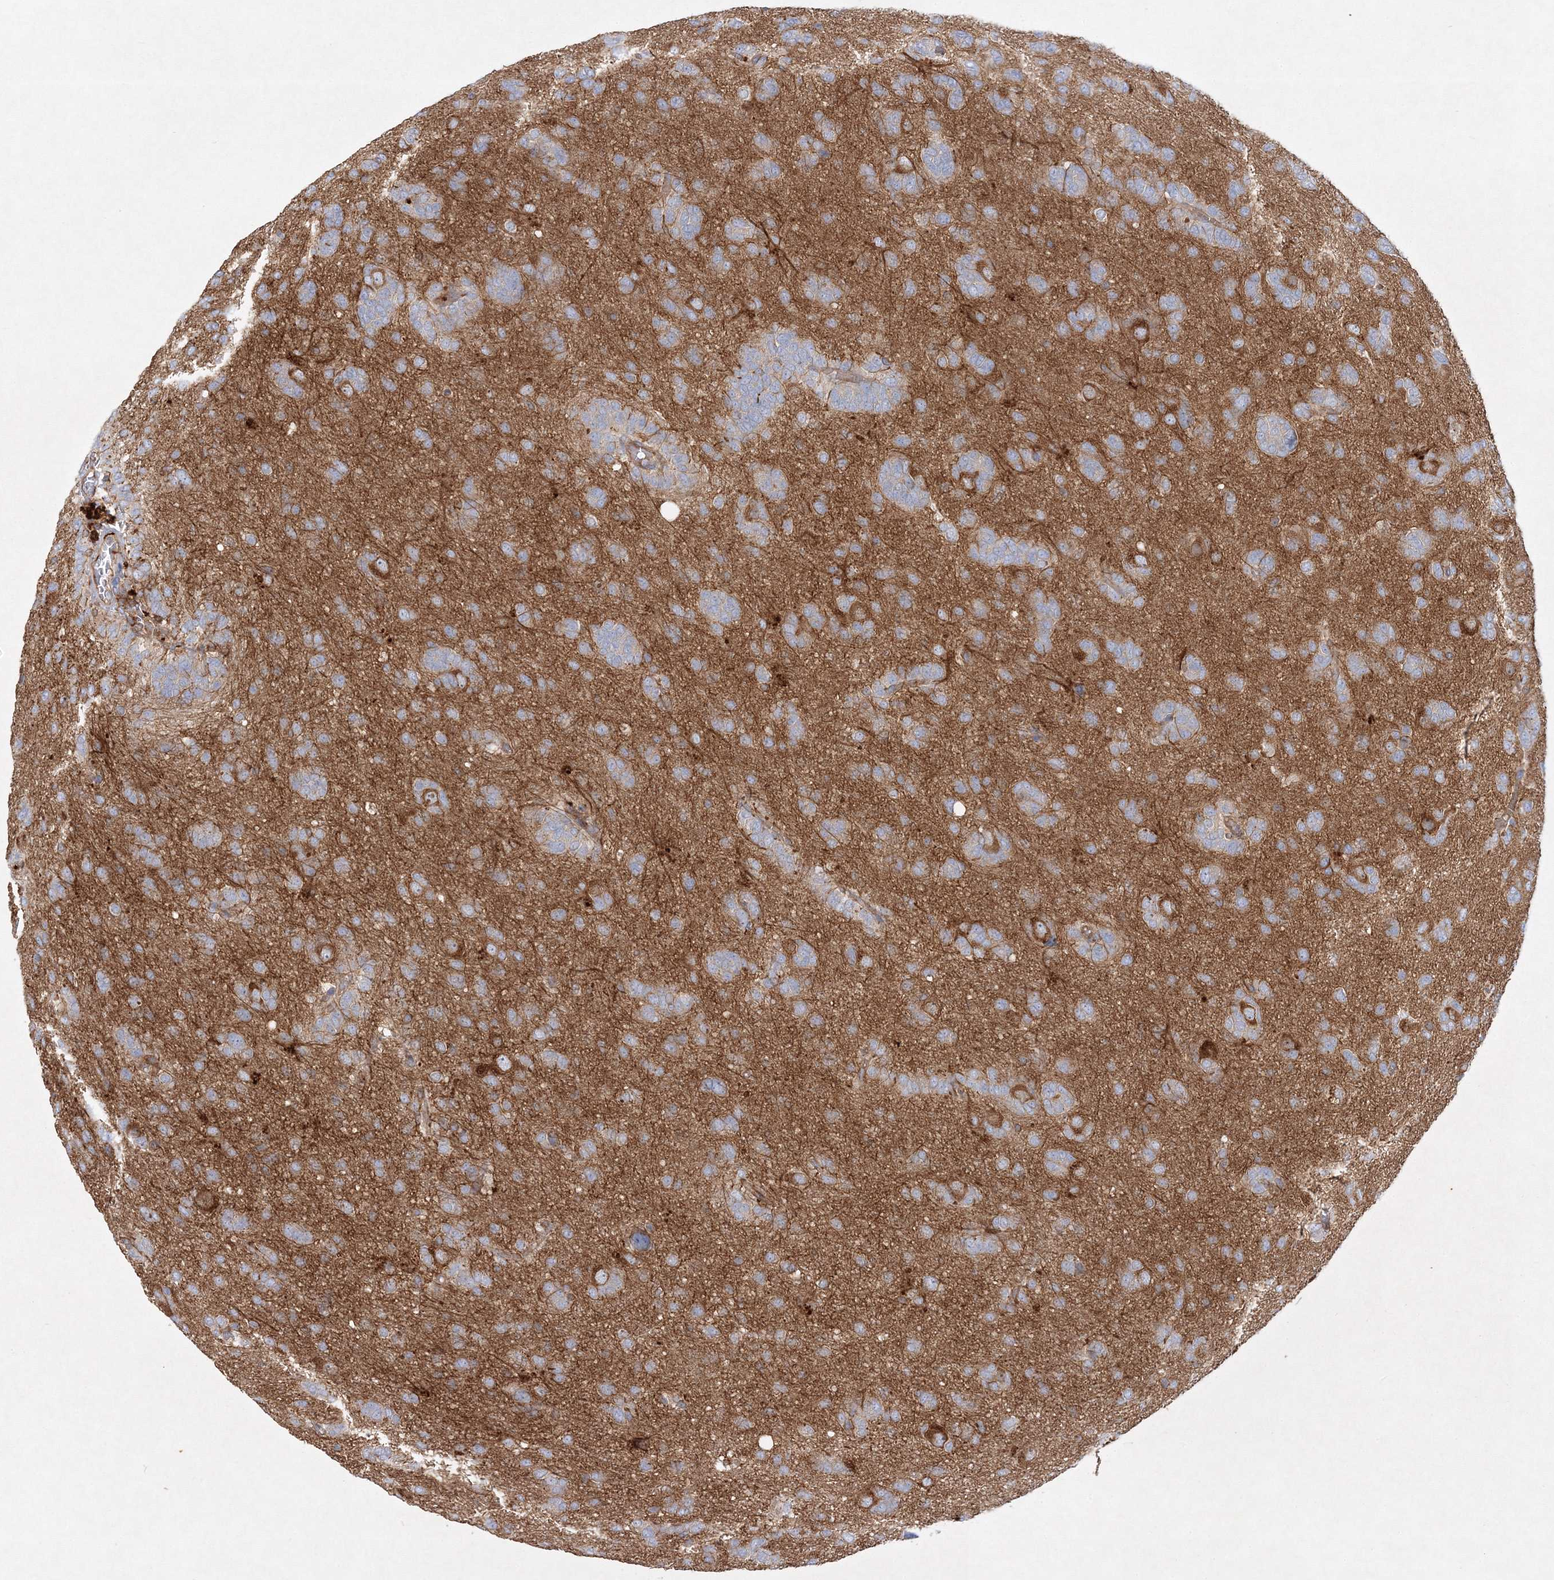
{"staining": {"intensity": "moderate", "quantity": "<25%", "location": "cytoplasmic/membranous"}, "tissue": "glioma", "cell_type": "Tumor cells", "image_type": "cancer", "snomed": [{"axis": "morphology", "description": "Glioma, malignant, High grade"}, {"axis": "topography", "description": "Brain"}], "caption": "Protein staining by IHC demonstrates moderate cytoplasmic/membranous staining in about <25% of tumor cells in malignant high-grade glioma.", "gene": "WDR37", "patient": {"sex": "female", "age": 59}}